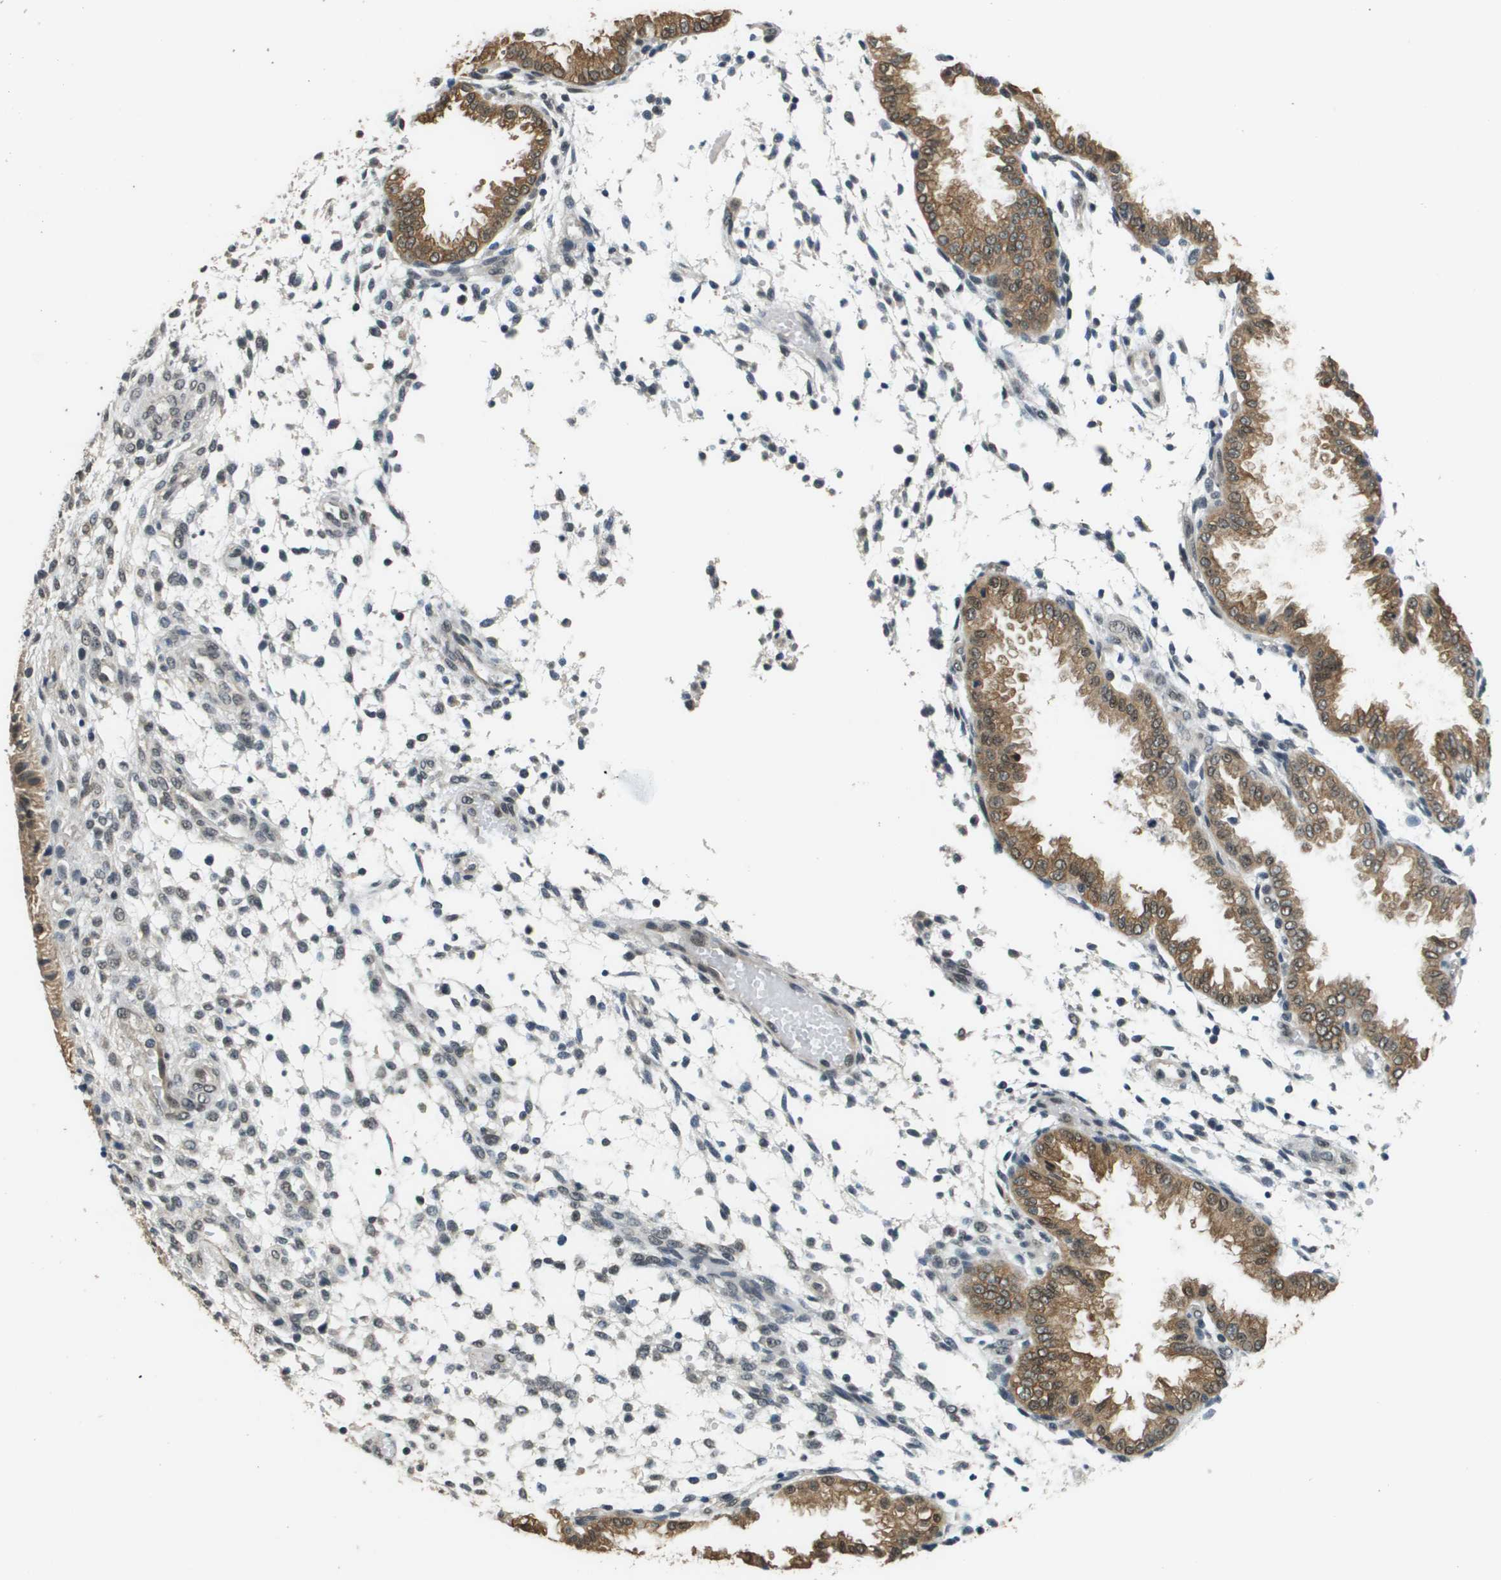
{"staining": {"intensity": "moderate", "quantity": "<25%", "location": "nuclear"}, "tissue": "endometrium", "cell_type": "Cells in endometrial stroma", "image_type": "normal", "snomed": [{"axis": "morphology", "description": "Normal tissue, NOS"}, {"axis": "topography", "description": "Endometrium"}], "caption": "Endometrium stained with a brown dye displays moderate nuclear positive staining in approximately <25% of cells in endometrial stroma.", "gene": "FANCC", "patient": {"sex": "female", "age": 33}}